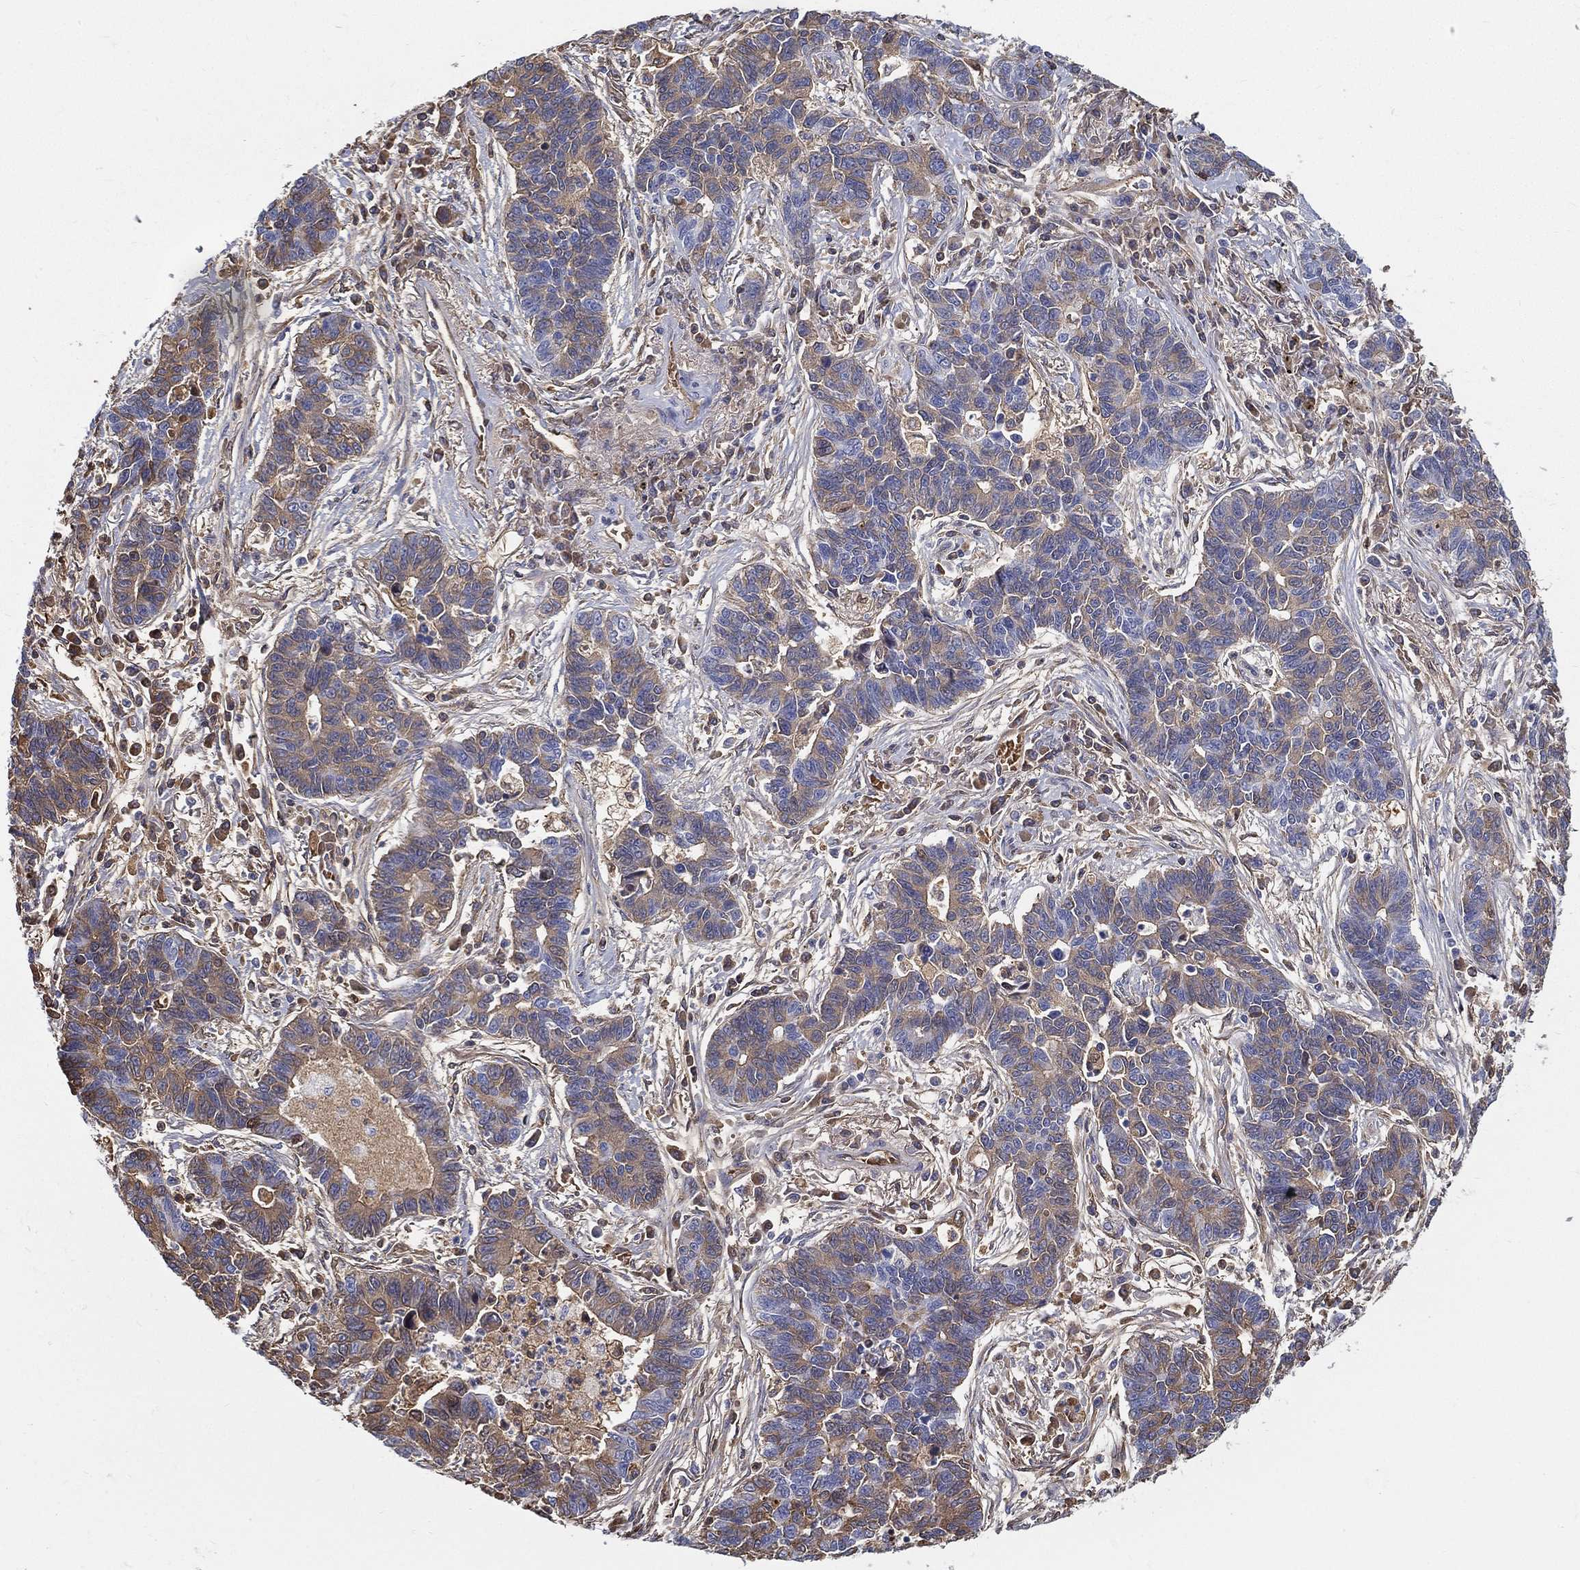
{"staining": {"intensity": "weak", "quantity": ">75%", "location": "cytoplasmic/membranous"}, "tissue": "lung cancer", "cell_type": "Tumor cells", "image_type": "cancer", "snomed": [{"axis": "morphology", "description": "Adenocarcinoma, NOS"}, {"axis": "topography", "description": "Lung"}], "caption": "Protein expression analysis of human adenocarcinoma (lung) reveals weak cytoplasmic/membranous expression in about >75% of tumor cells. (DAB (3,3'-diaminobenzidine) IHC, brown staining for protein, blue staining for nuclei).", "gene": "IFNB1", "patient": {"sex": "female", "age": 57}}